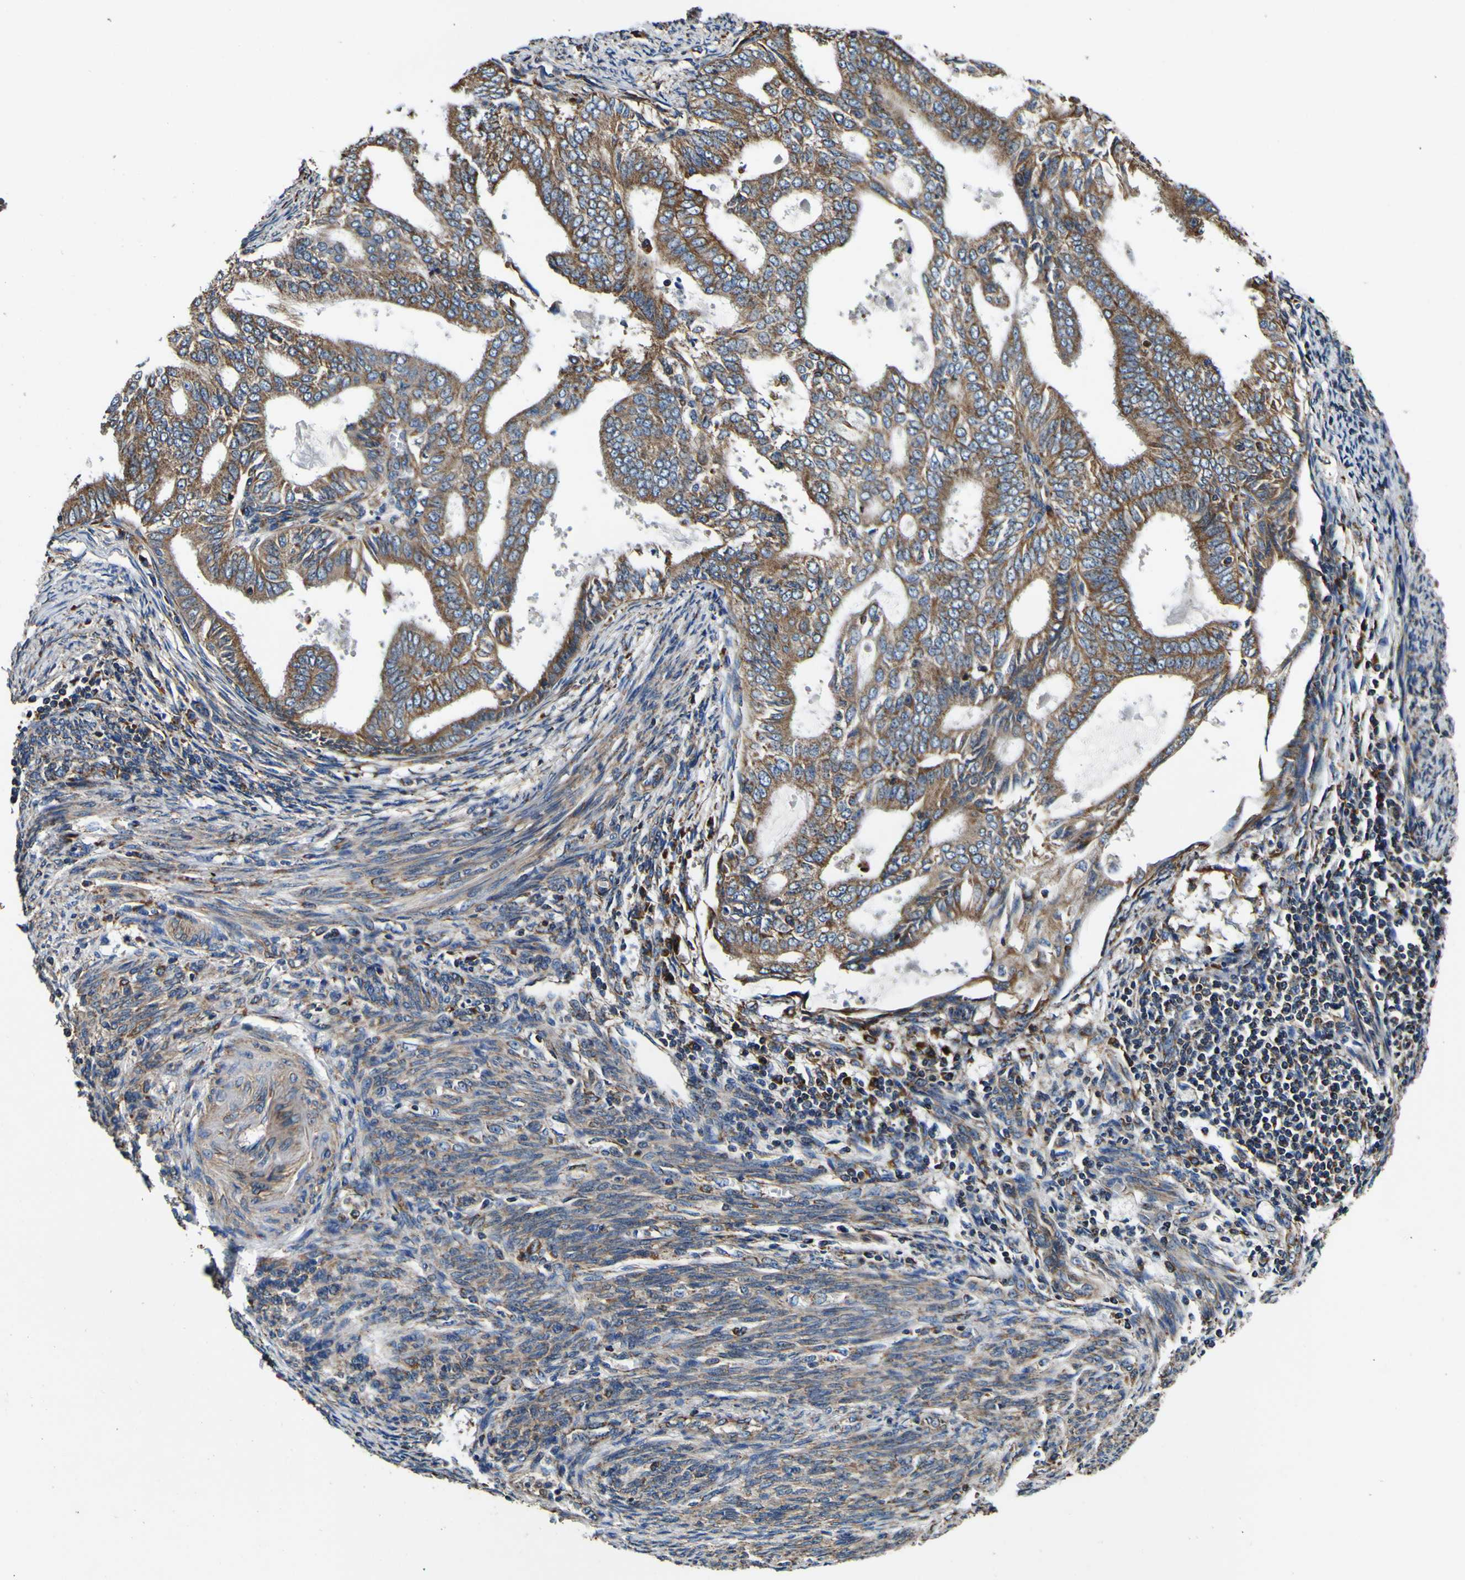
{"staining": {"intensity": "moderate", "quantity": ">75%", "location": "cytoplasmic/membranous"}, "tissue": "endometrial cancer", "cell_type": "Tumor cells", "image_type": "cancer", "snomed": [{"axis": "morphology", "description": "Adenocarcinoma, NOS"}, {"axis": "topography", "description": "Endometrium"}], "caption": "Human endometrial cancer stained for a protein (brown) shows moderate cytoplasmic/membranous positive expression in about >75% of tumor cells.", "gene": "INPP5A", "patient": {"sex": "female", "age": 58}}